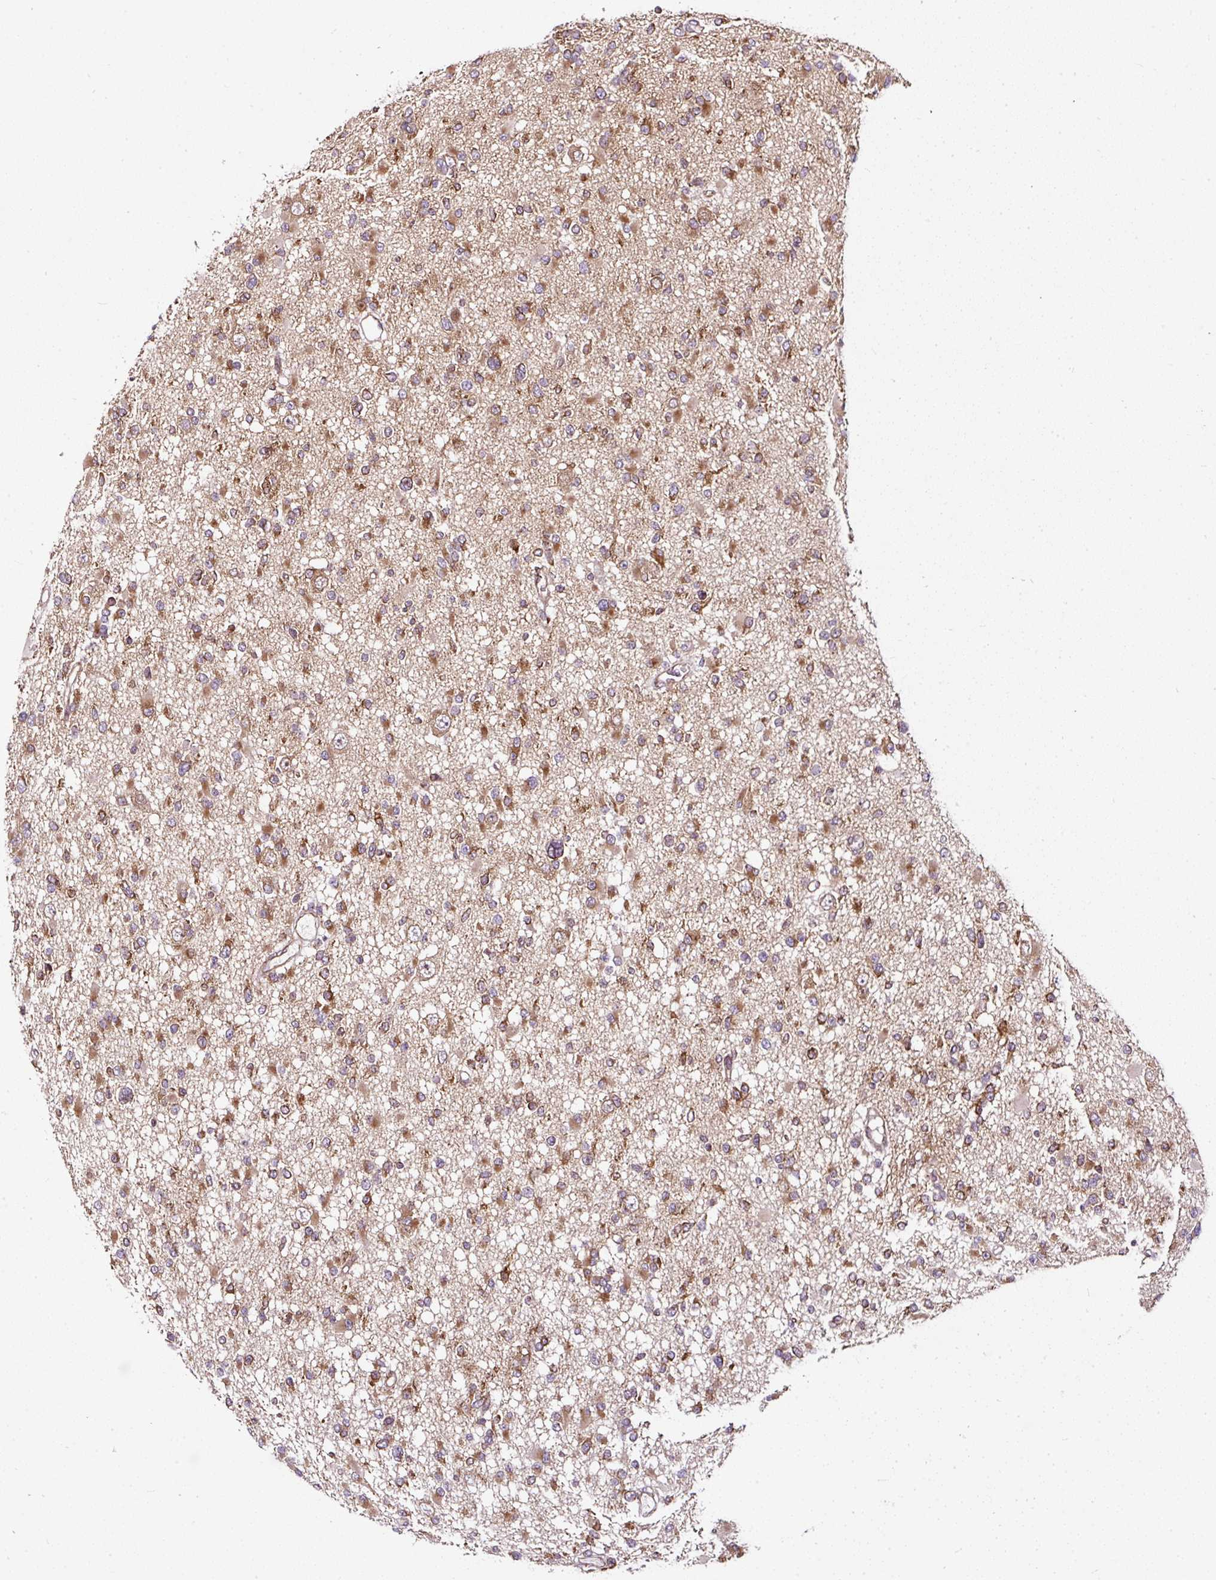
{"staining": {"intensity": "moderate", "quantity": ">75%", "location": "cytoplasmic/membranous"}, "tissue": "glioma", "cell_type": "Tumor cells", "image_type": "cancer", "snomed": [{"axis": "morphology", "description": "Glioma, malignant, Low grade"}, {"axis": "topography", "description": "Brain"}], "caption": "Brown immunohistochemical staining in glioma demonstrates moderate cytoplasmic/membranous positivity in about >75% of tumor cells.", "gene": "KDM4E", "patient": {"sex": "female", "age": 22}}